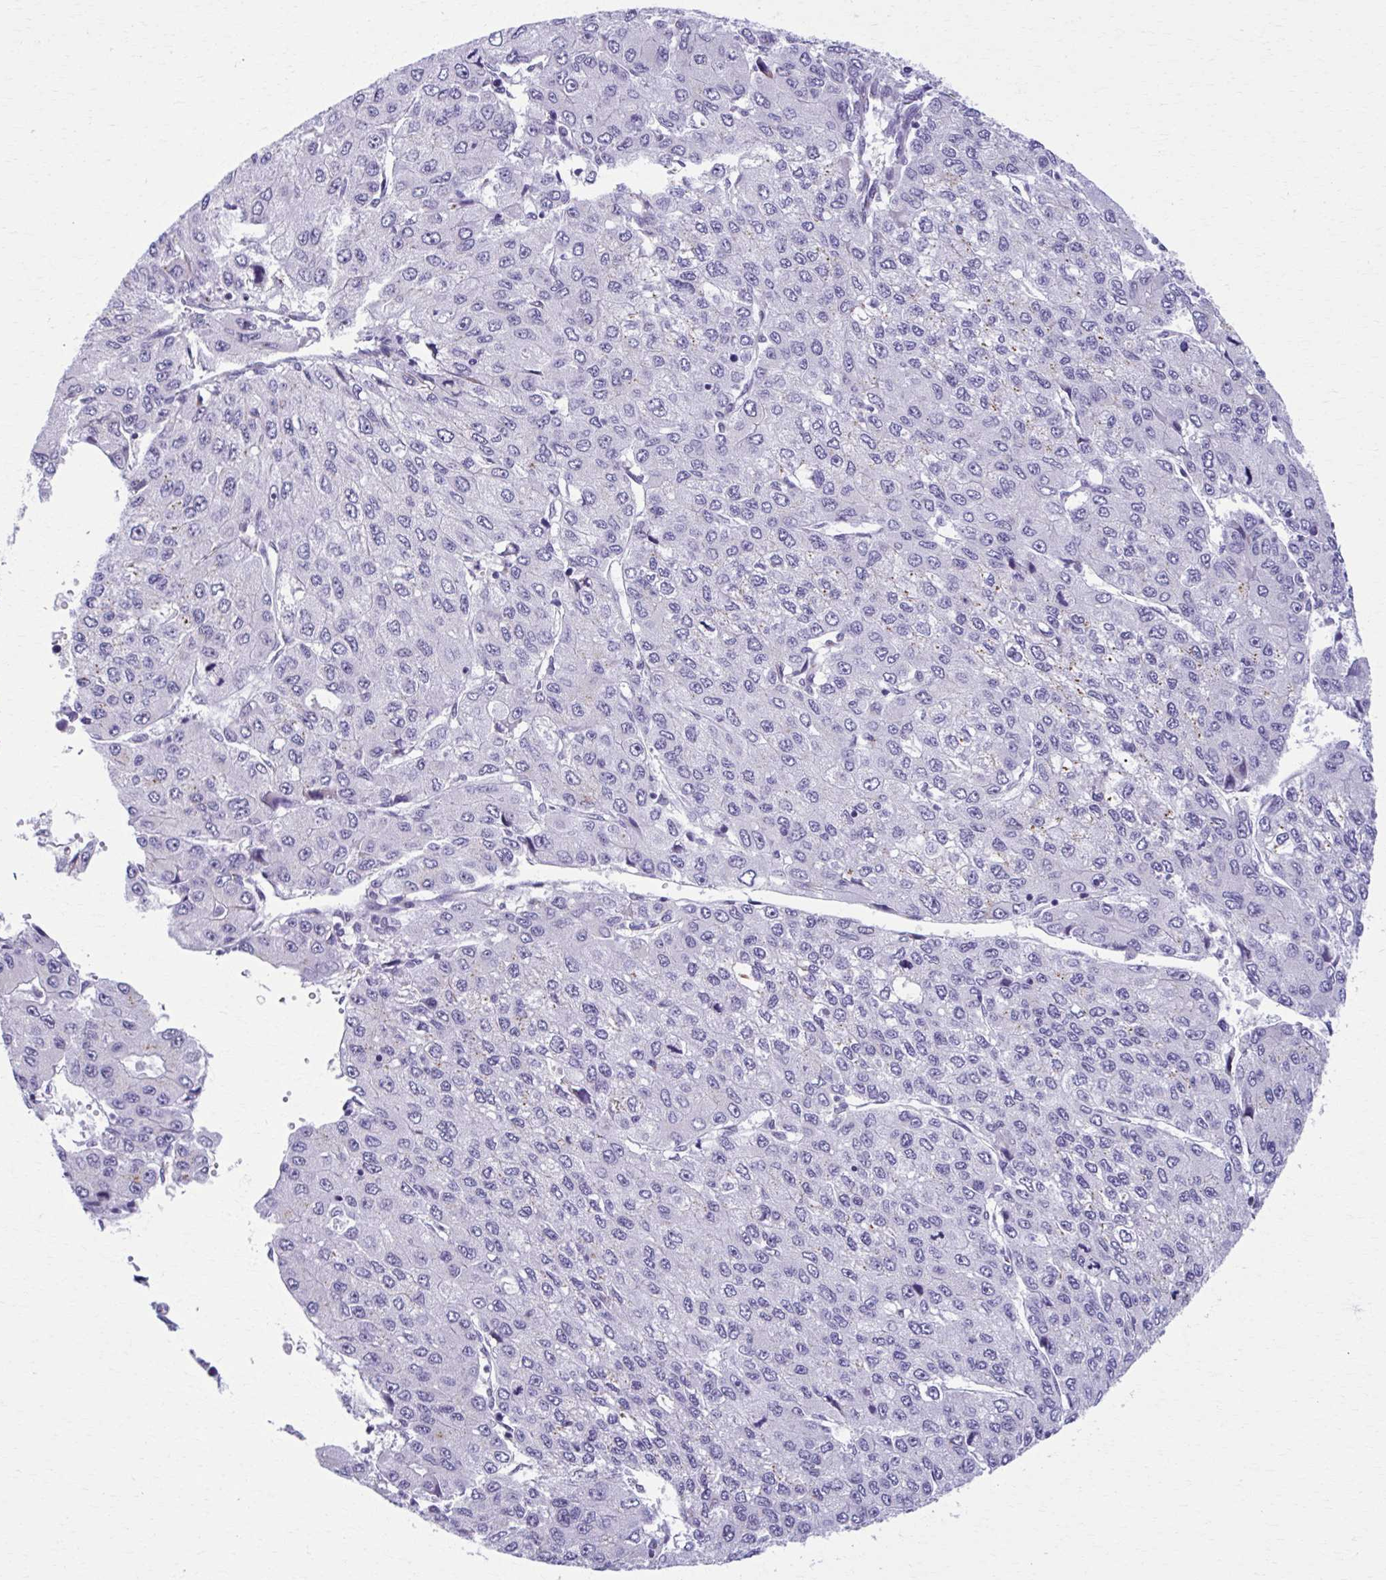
{"staining": {"intensity": "negative", "quantity": "none", "location": "none"}, "tissue": "liver cancer", "cell_type": "Tumor cells", "image_type": "cancer", "snomed": [{"axis": "morphology", "description": "Carcinoma, Hepatocellular, NOS"}, {"axis": "topography", "description": "Liver"}], "caption": "This histopathology image is of hepatocellular carcinoma (liver) stained with immunohistochemistry to label a protein in brown with the nuclei are counter-stained blue. There is no staining in tumor cells.", "gene": "ZNF682", "patient": {"sex": "female", "age": 66}}